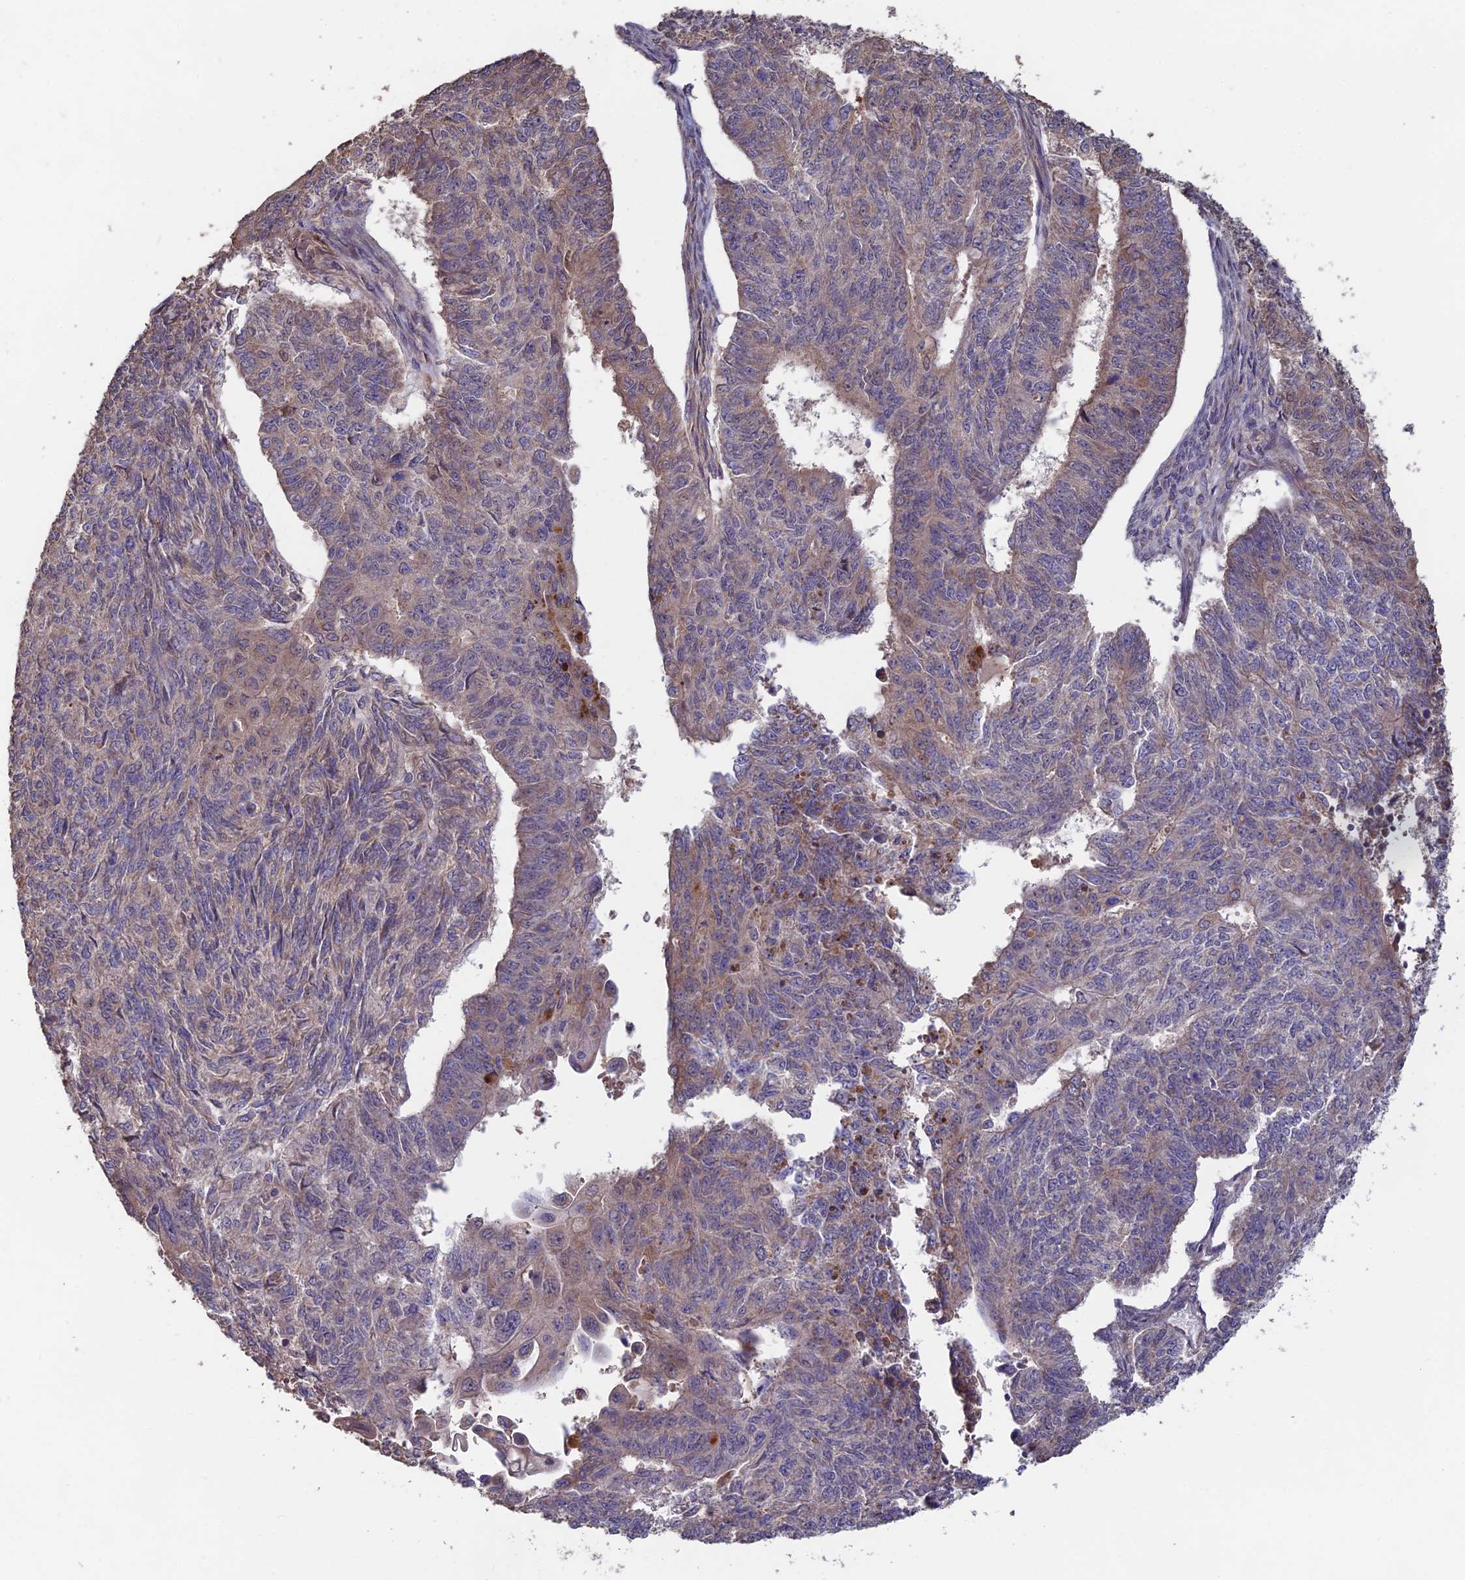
{"staining": {"intensity": "weak", "quantity": "25%-75%", "location": "cytoplasmic/membranous"}, "tissue": "endometrial cancer", "cell_type": "Tumor cells", "image_type": "cancer", "snomed": [{"axis": "morphology", "description": "Adenocarcinoma, NOS"}, {"axis": "topography", "description": "Endometrium"}], "caption": "A low amount of weak cytoplasmic/membranous expression is seen in about 25%-75% of tumor cells in endometrial cancer (adenocarcinoma) tissue. (brown staining indicates protein expression, while blue staining denotes nuclei).", "gene": "SHISA5", "patient": {"sex": "female", "age": 32}}